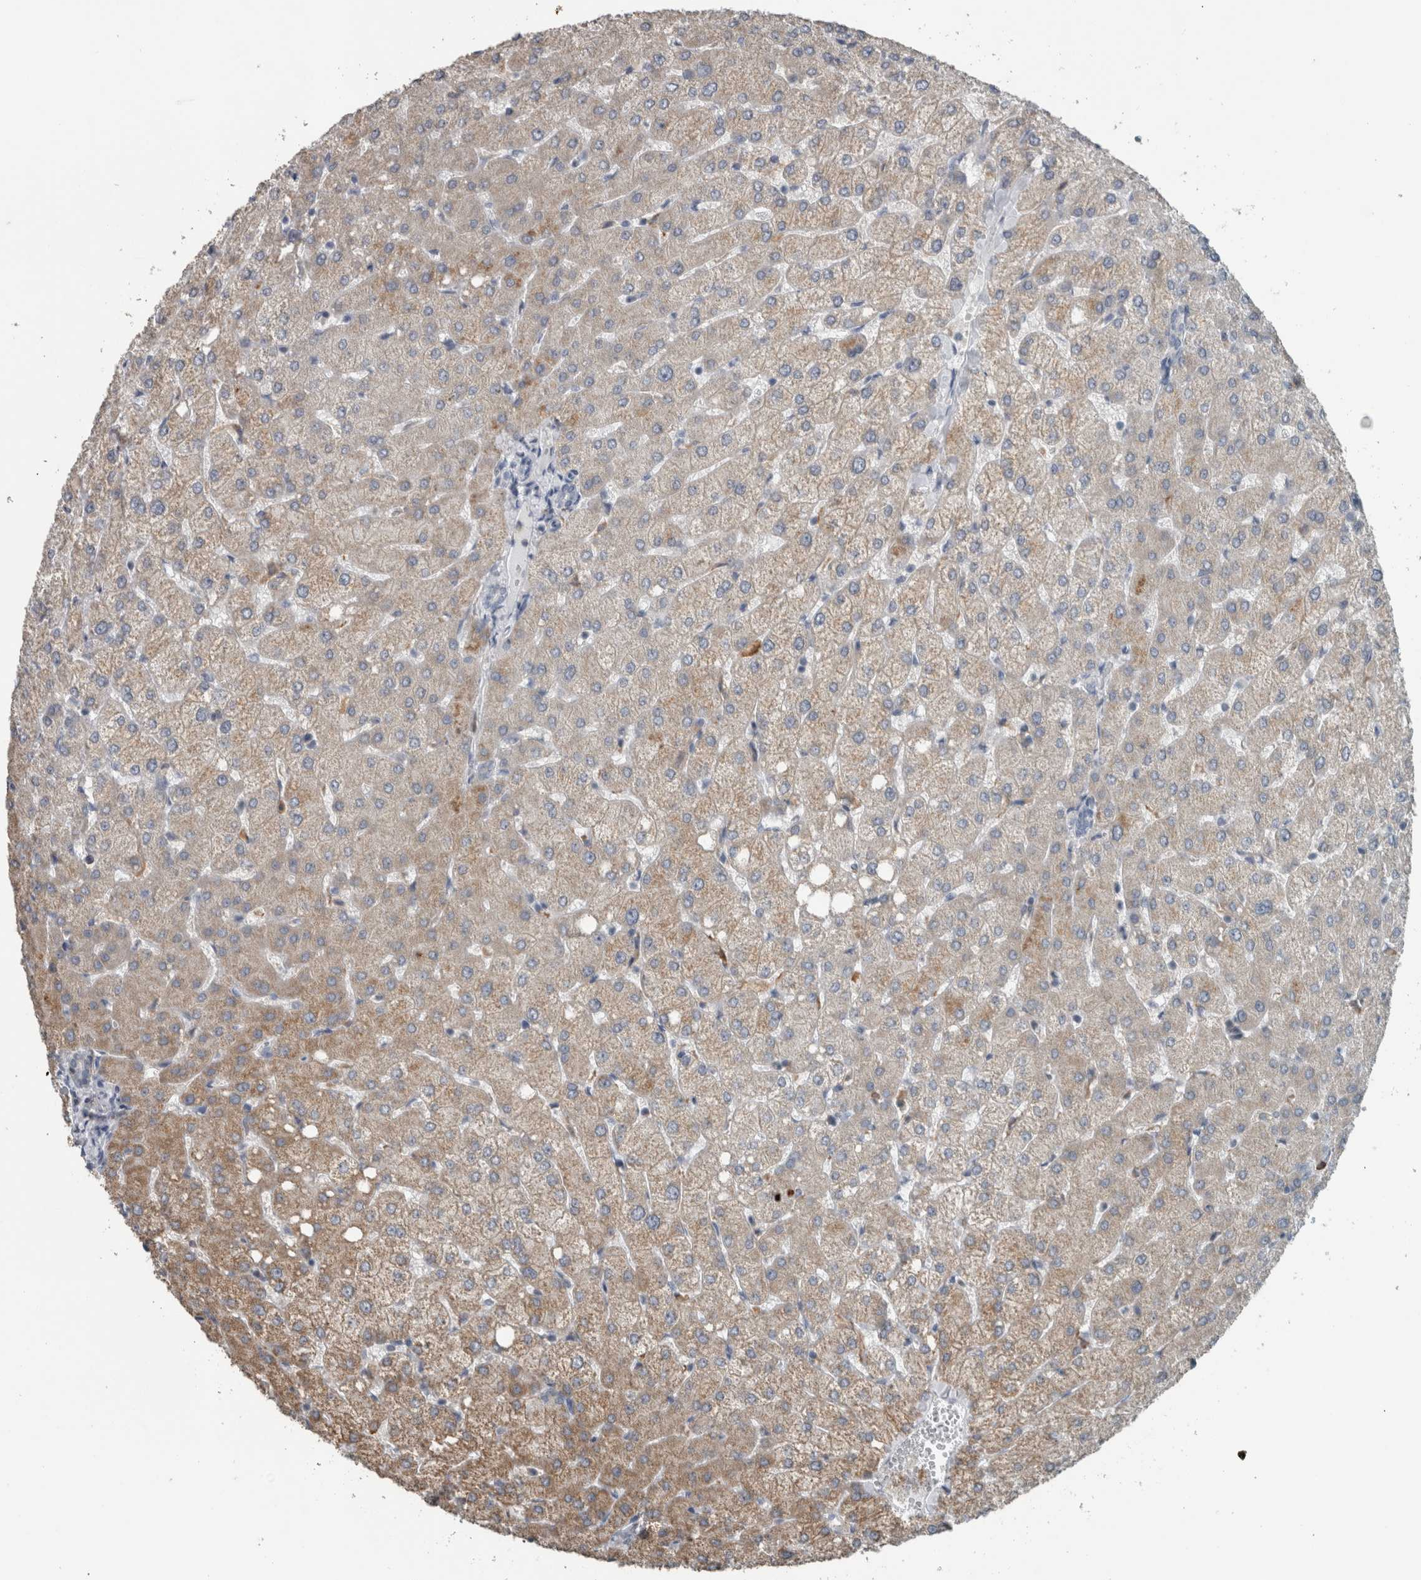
{"staining": {"intensity": "negative", "quantity": "none", "location": "none"}, "tissue": "liver", "cell_type": "Cholangiocytes", "image_type": "normal", "snomed": [{"axis": "morphology", "description": "Normal tissue, NOS"}, {"axis": "topography", "description": "Liver"}], "caption": "The histopathology image reveals no significant positivity in cholangiocytes of liver. (DAB (3,3'-diaminobenzidine) IHC visualized using brightfield microscopy, high magnification).", "gene": "ACSF2", "patient": {"sex": "female", "age": 54}}